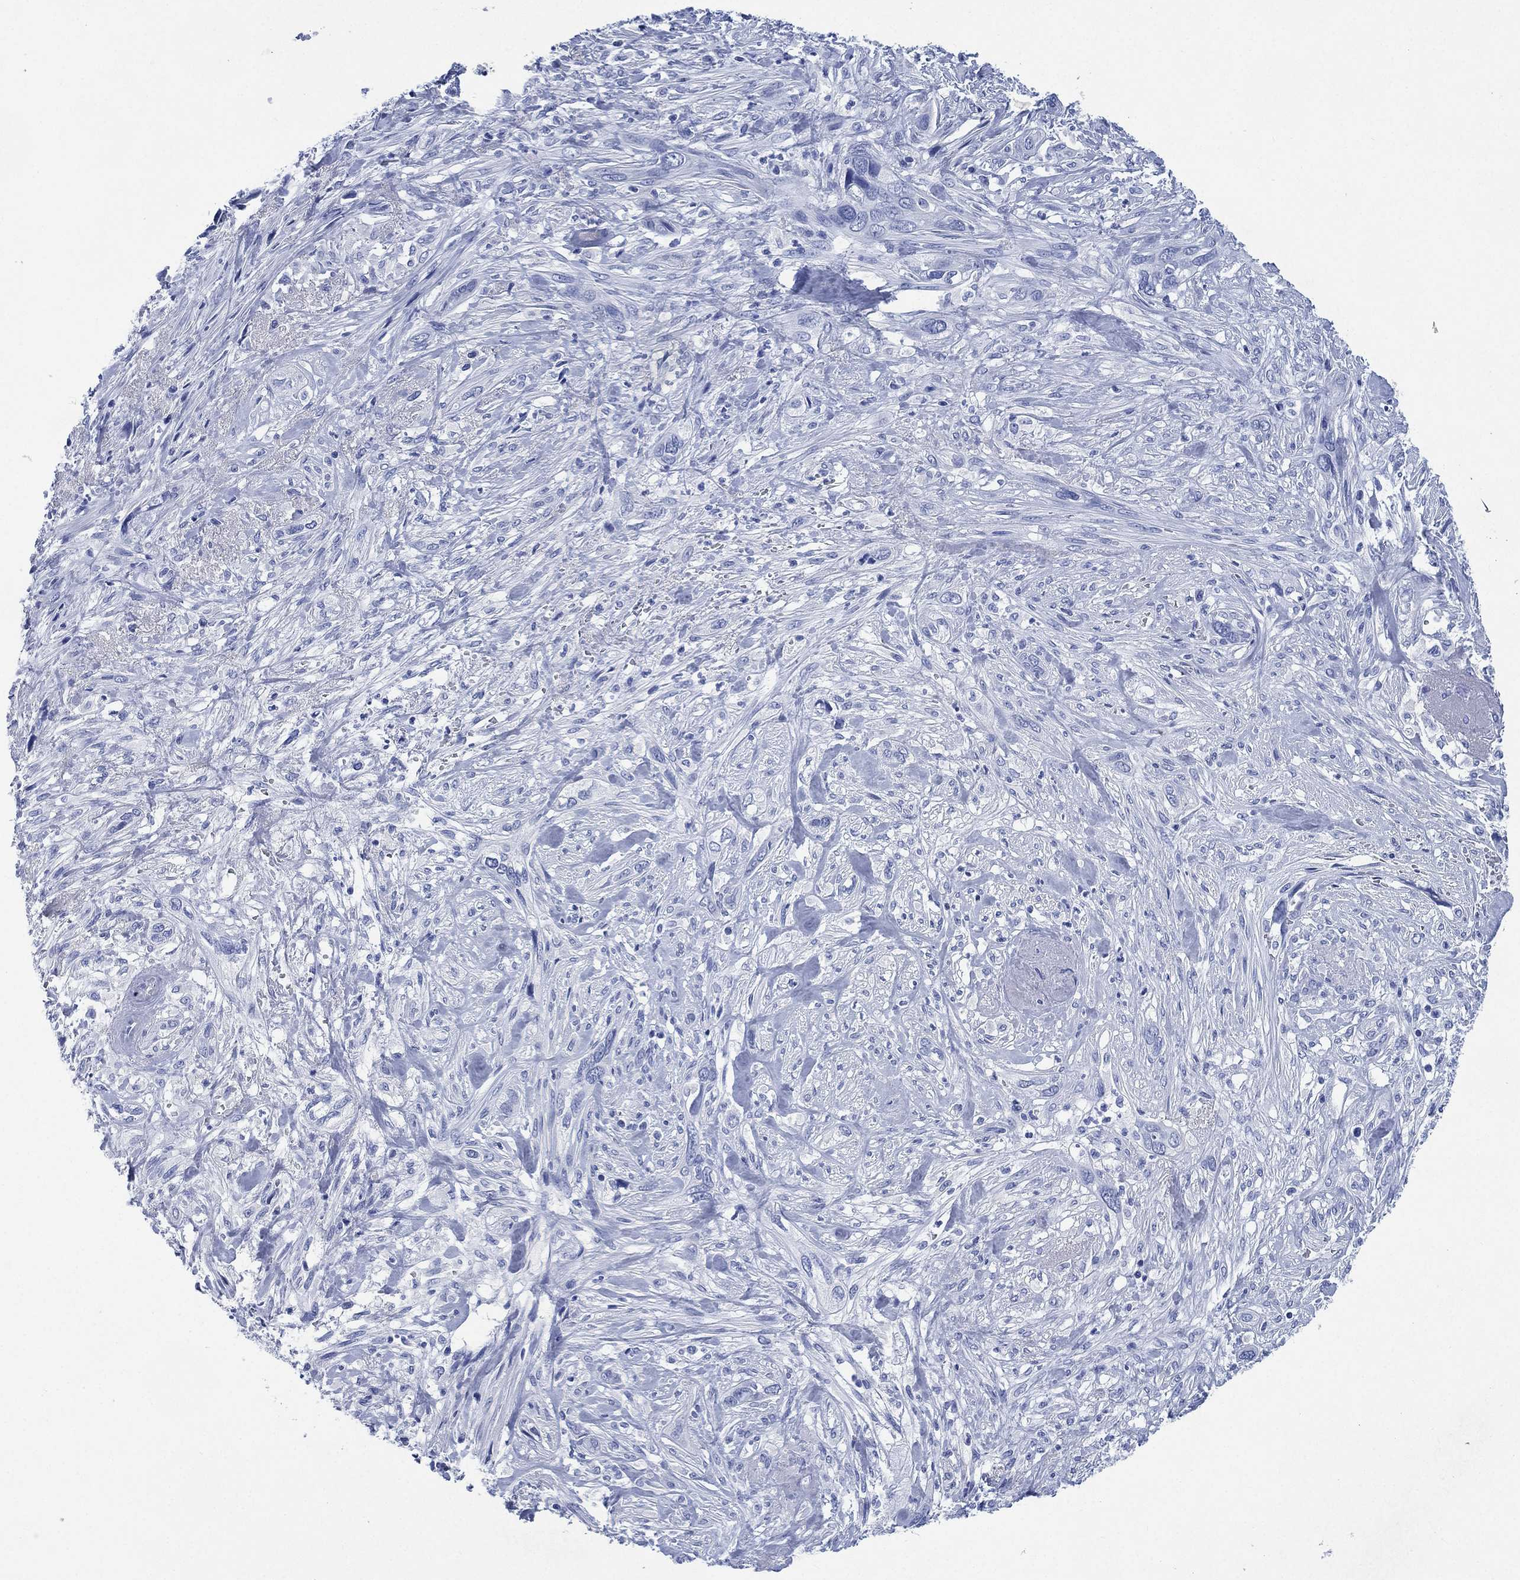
{"staining": {"intensity": "negative", "quantity": "none", "location": "none"}, "tissue": "cervical cancer", "cell_type": "Tumor cells", "image_type": "cancer", "snomed": [{"axis": "morphology", "description": "Squamous cell carcinoma, NOS"}, {"axis": "topography", "description": "Cervix"}], "caption": "Tumor cells are negative for protein expression in human cervical cancer (squamous cell carcinoma).", "gene": "SIGLECL1", "patient": {"sex": "female", "age": 57}}